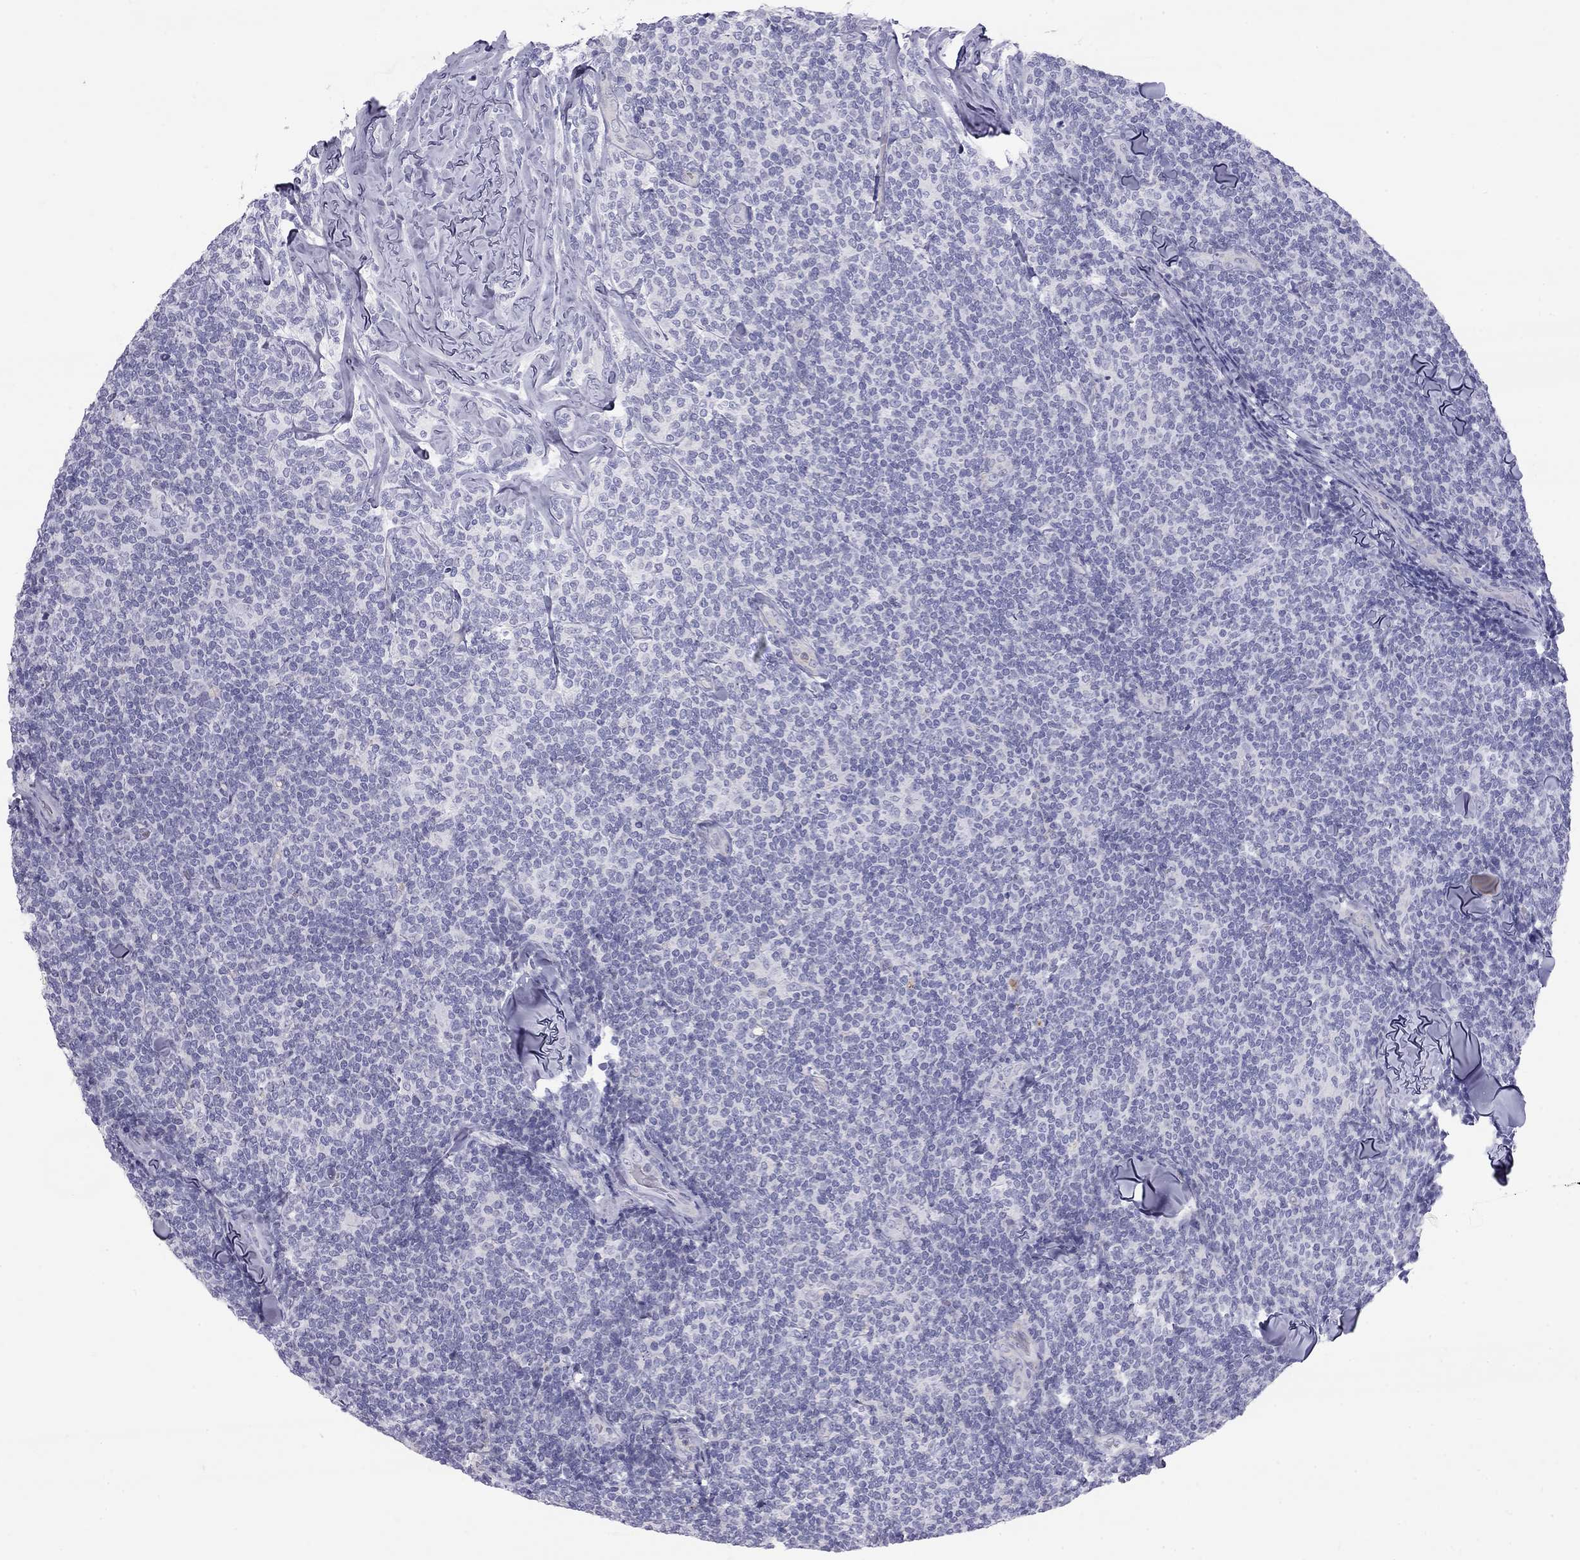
{"staining": {"intensity": "negative", "quantity": "none", "location": "none"}, "tissue": "lymphoma", "cell_type": "Tumor cells", "image_type": "cancer", "snomed": [{"axis": "morphology", "description": "Malignant lymphoma, non-Hodgkin's type, Low grade"}, {"axis": "topography", "description": "Lymph node"}], "caption": "Histopathology image shows no protein staining in tumor cells of low-grade malignant lymphoma, non-Hodgkin's type tissue. The staining is performed using DAB (3,3'-diaminobenzidine) brown chromogen with nuclei counter-stained in using hematoxylin.", "gene": "TDRD6", "patient": {"sex": "female", "age": 56}}